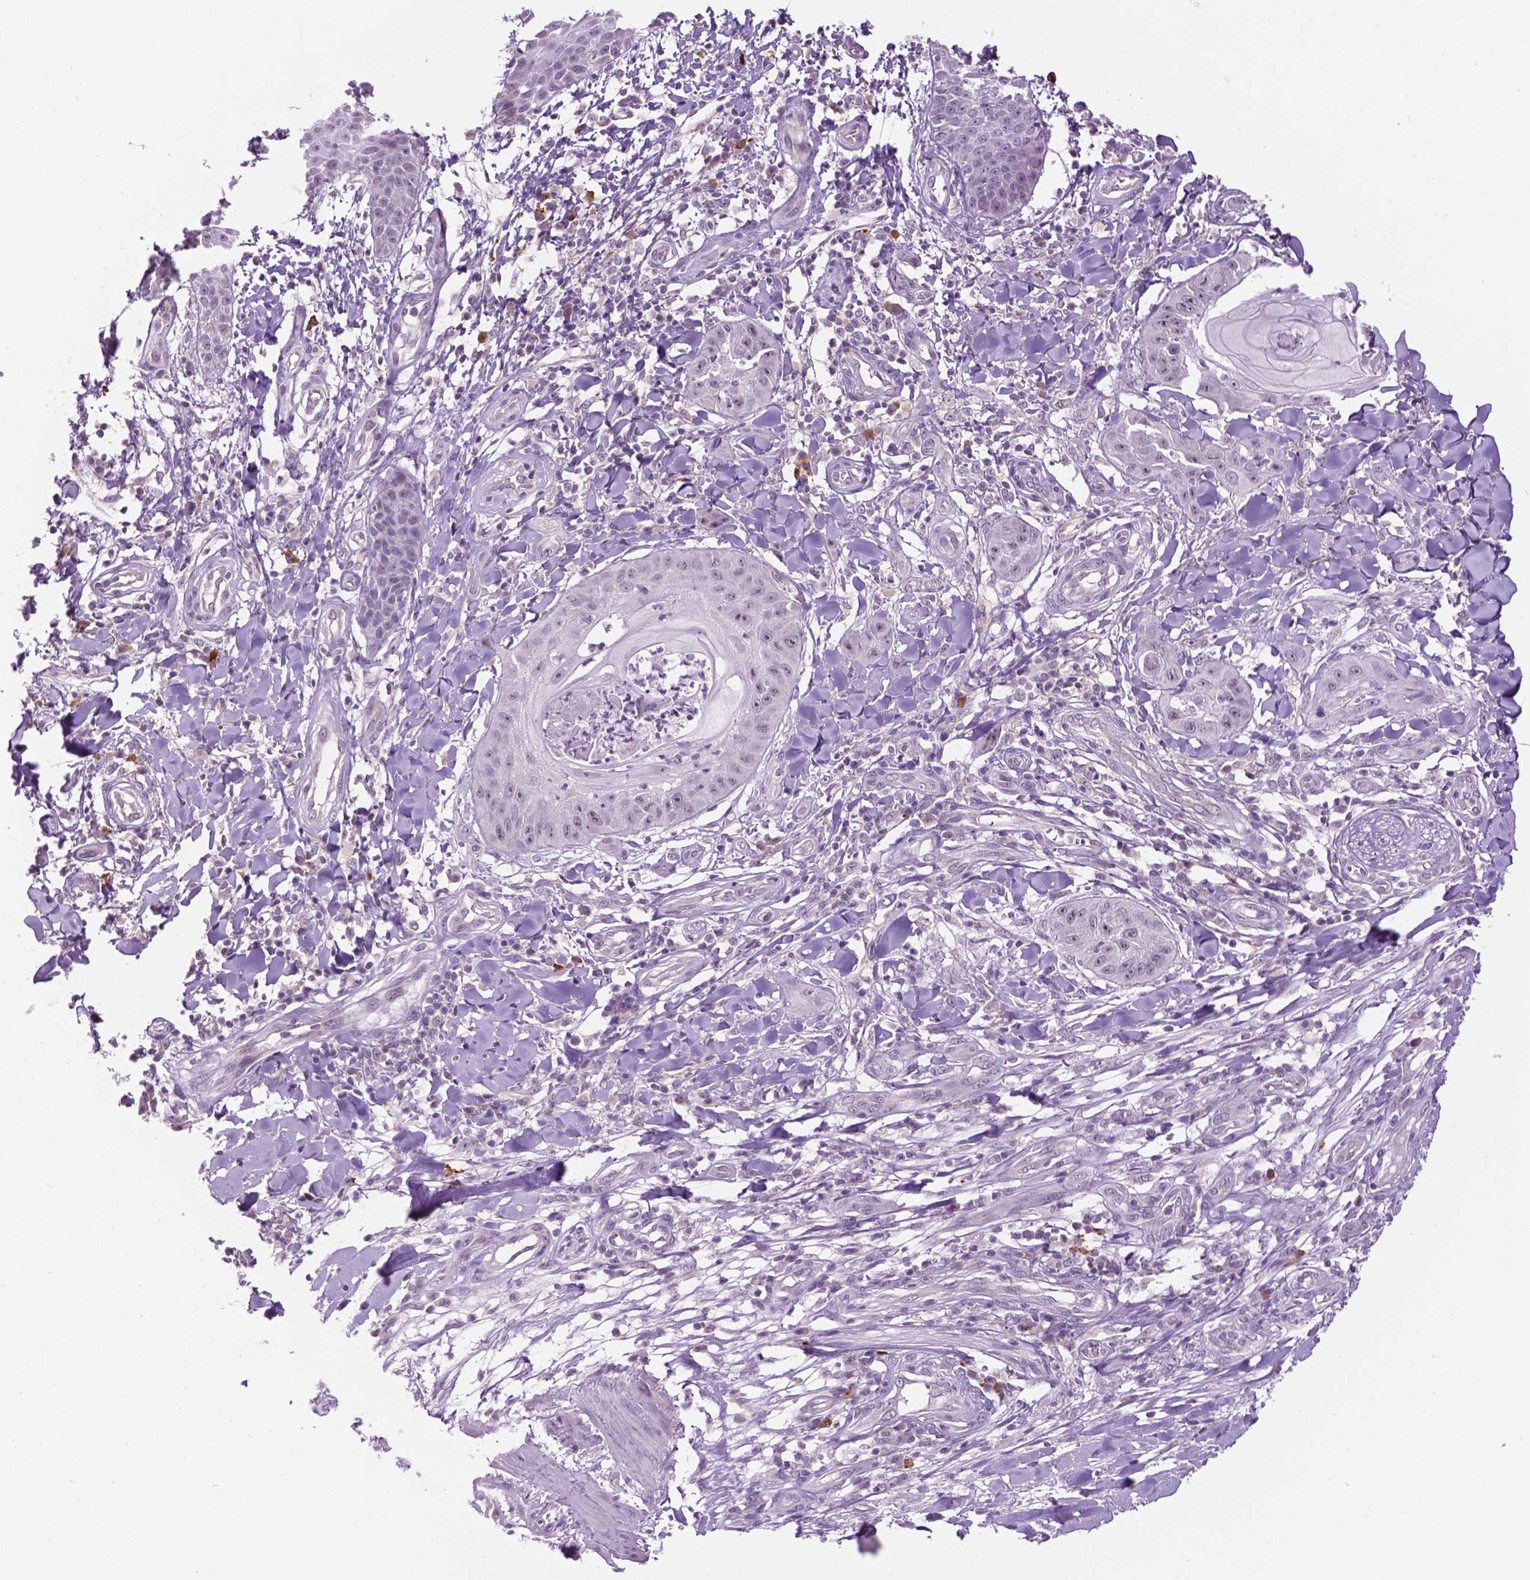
{"staining": {"intensity": "weak", "quantity": "<25%", "location": "nuclear"}, "tissue": "skin cancer", "cell_type": "Tumor cells", "image_type": "cancer", "snomed": [{"axis": "morphology", "description": "Squamous cell carcinoma, NOS"}, {"axis": "topography", "description": "Skin"}], "caption": "A histopathology image of human squamous cell carcinoma (skin) is negative for staining in tumor cells.", "gene": "DENND4A", "patient": {"sex": "male", "age": 70}}